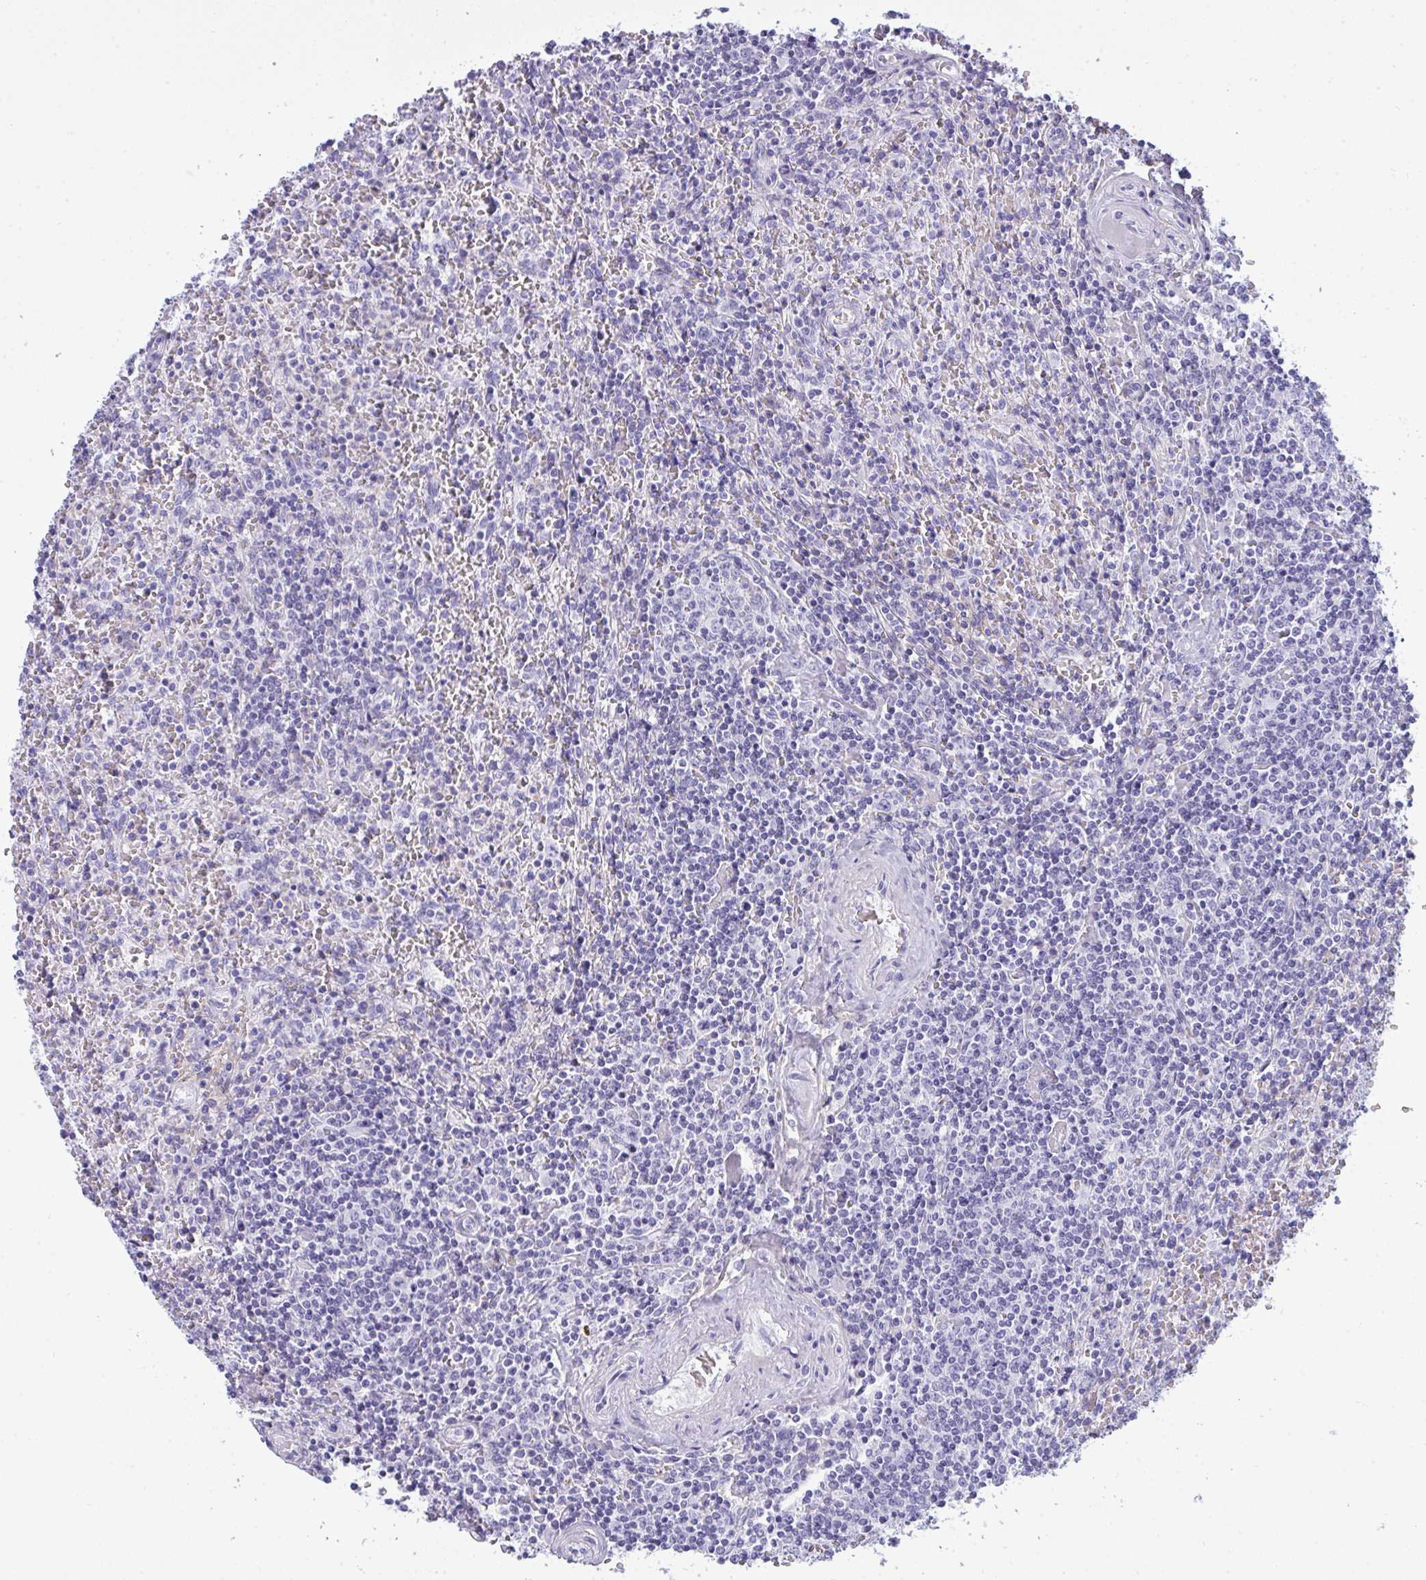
{"staining": {"intensity": "negative", "quantity": "none", "location": "none"}, "tissue": "lymphoma", "cell_type": "Tumor cells", "image_type": "cancer", "snomed": [{"axis": "morphology", "description": "Malignant lymphoma, non-Hodgkin's type, Low grade"}, {"axis": "topography", "description": "Spleen"}], "caption": "Micrograph shows no significant protein staining in tumor cells of malignant lymphoma, non-Hodgkin's type (low-grade).", "gene": "MYH10", "patient": {"sex": "female", "age": 64}}